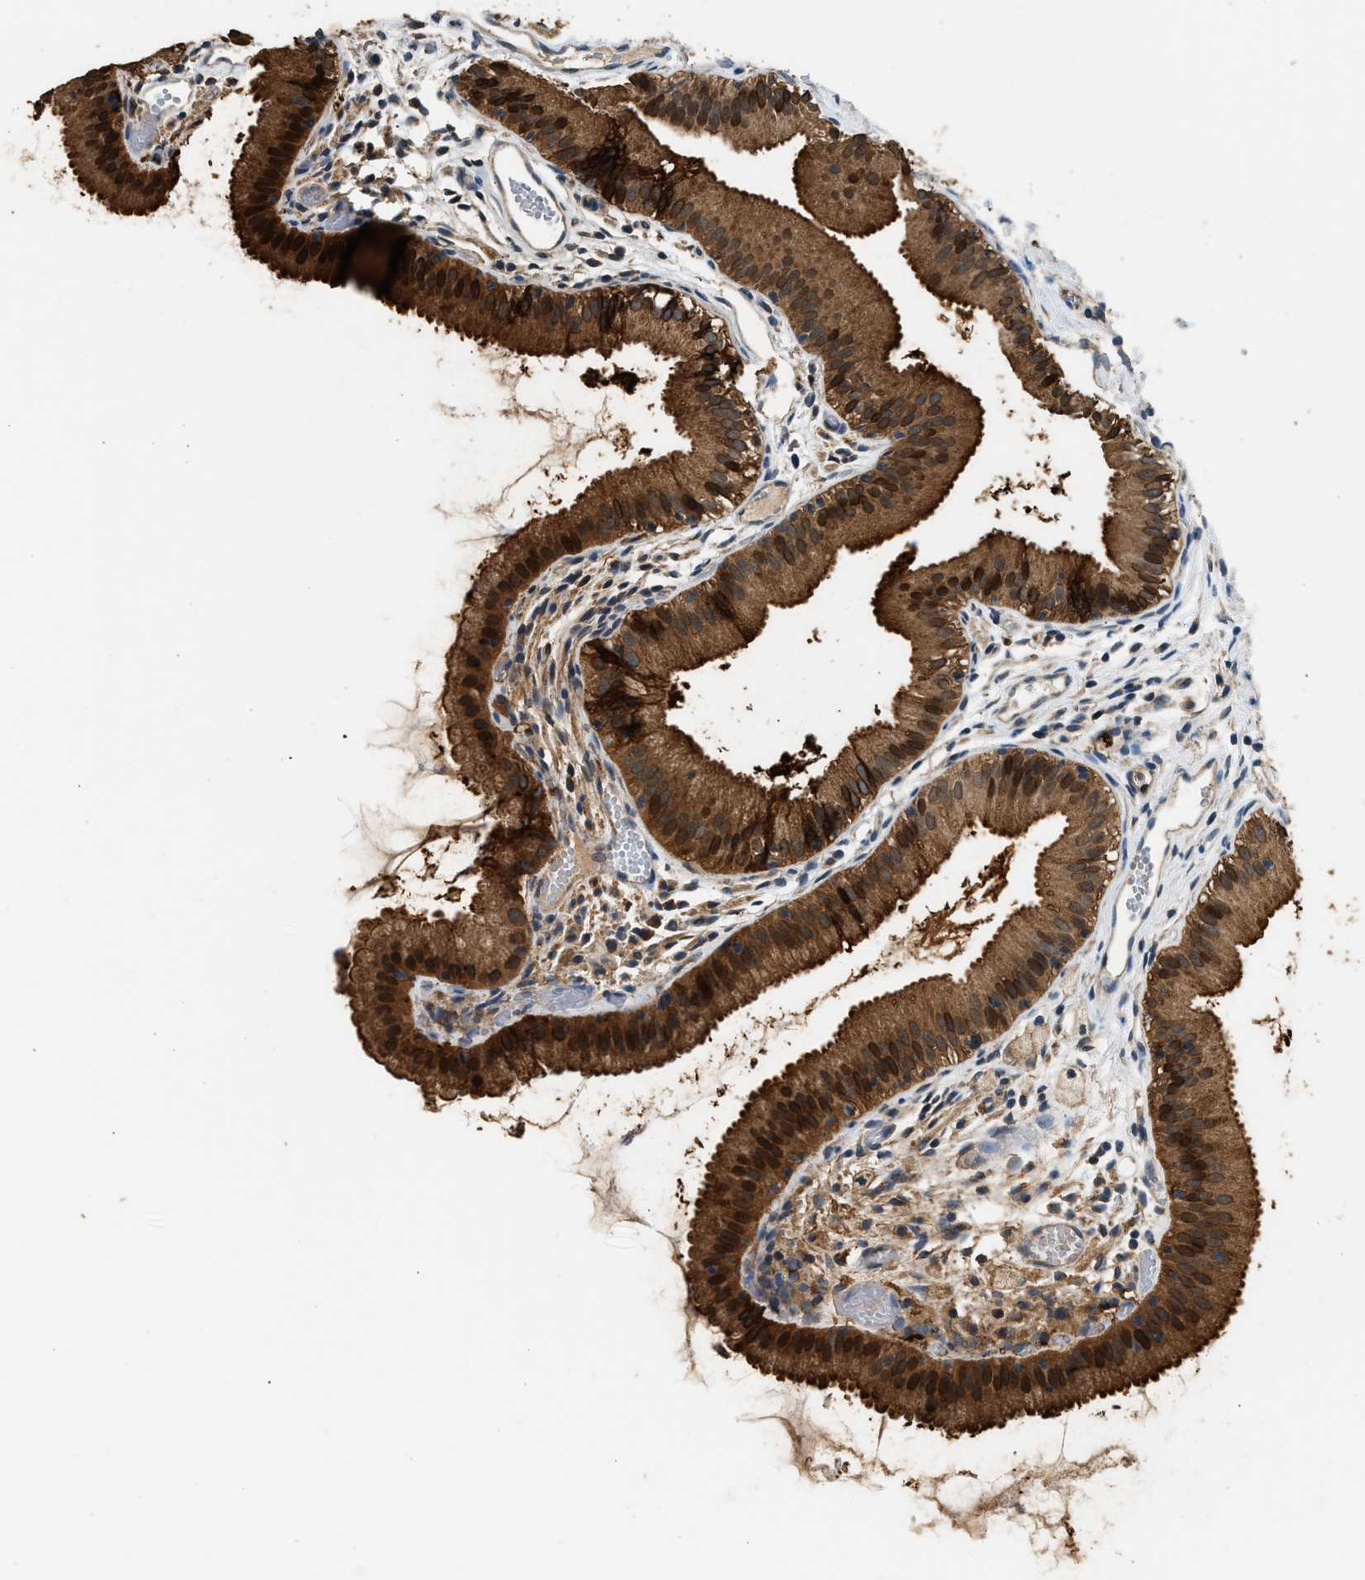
{"staining": {"intensity": "strong", "quantity": ">75%", "location": "cytoplasmic/membranous,nuclear"}, "tissue": "gallbladder", "cell_type": "Glandular cells", "image_type": "normal", "snomed": [{"axis": "morphology", "description": "Normal tissue, NOS"}, {"axis": "topography", "description": "Gallbladder"}], "caption": "Protein staining of unremarkable gallbladder displays strong cytoplasmic/membranous,nuclear positivity in about >75% of glandular cells.", "gene": "ANXA3", "patient": {"sex": "female", "age": 26}}